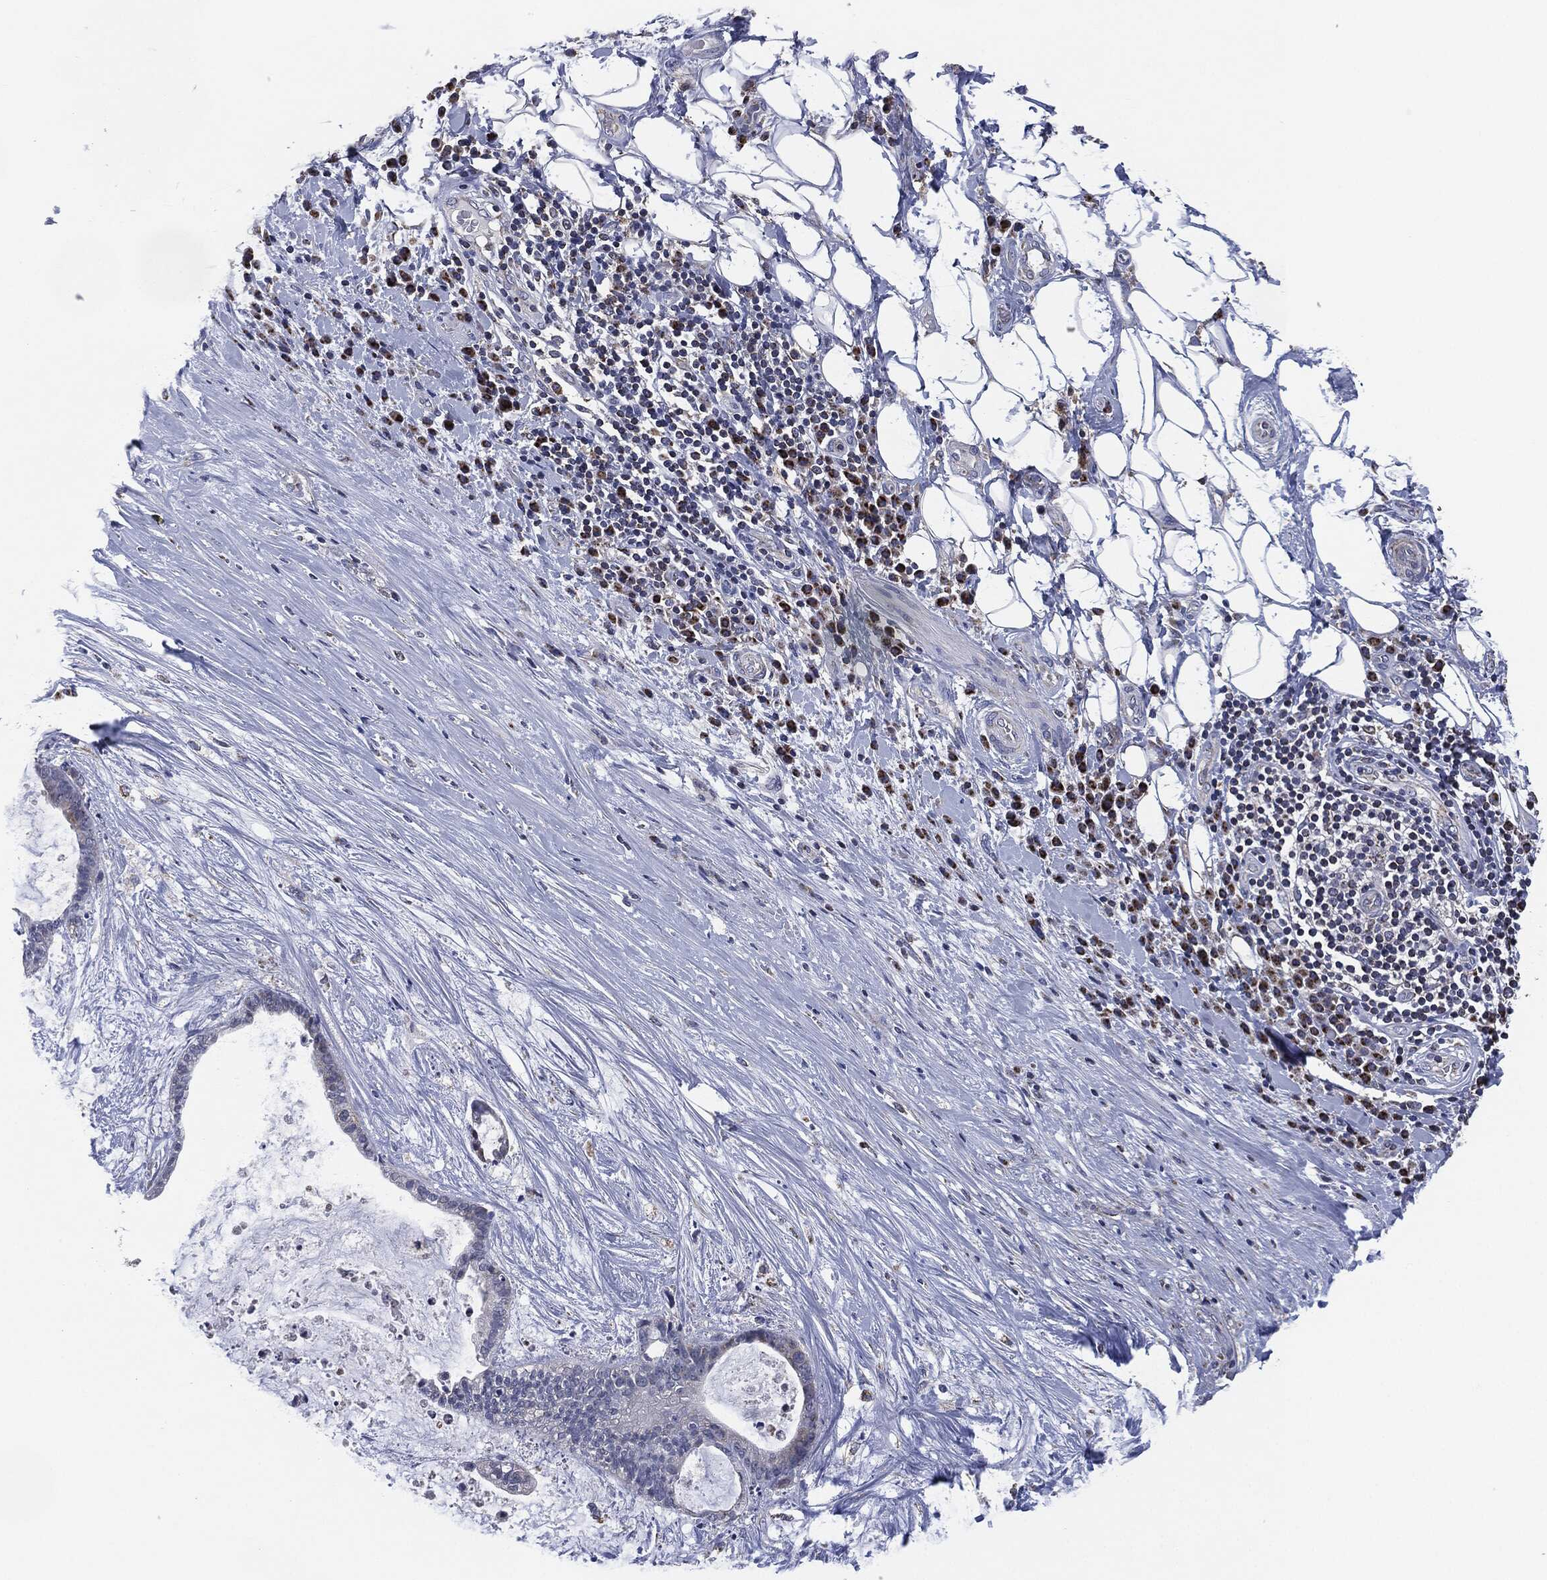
{"staining": {"intensity": "negative", "quantity": "none", "location": "none"}, "tissue": "liver cancer", "cell_type": "Tumor cells", "image_type": "cancer", "snomed": [{"axis": "morphology", "description": "Cholangiocarcinoma"}, {"axis": "topography", "description": "Liver"}], "caption": "High power microscopy photomicrograph of an immunohistochemistry (IHC) photomicrograph of liver cancer, revealing no significant staining in tumor cells.", "gene": "NDUFV2", "patient": {"sex": "female", "age": 73}}